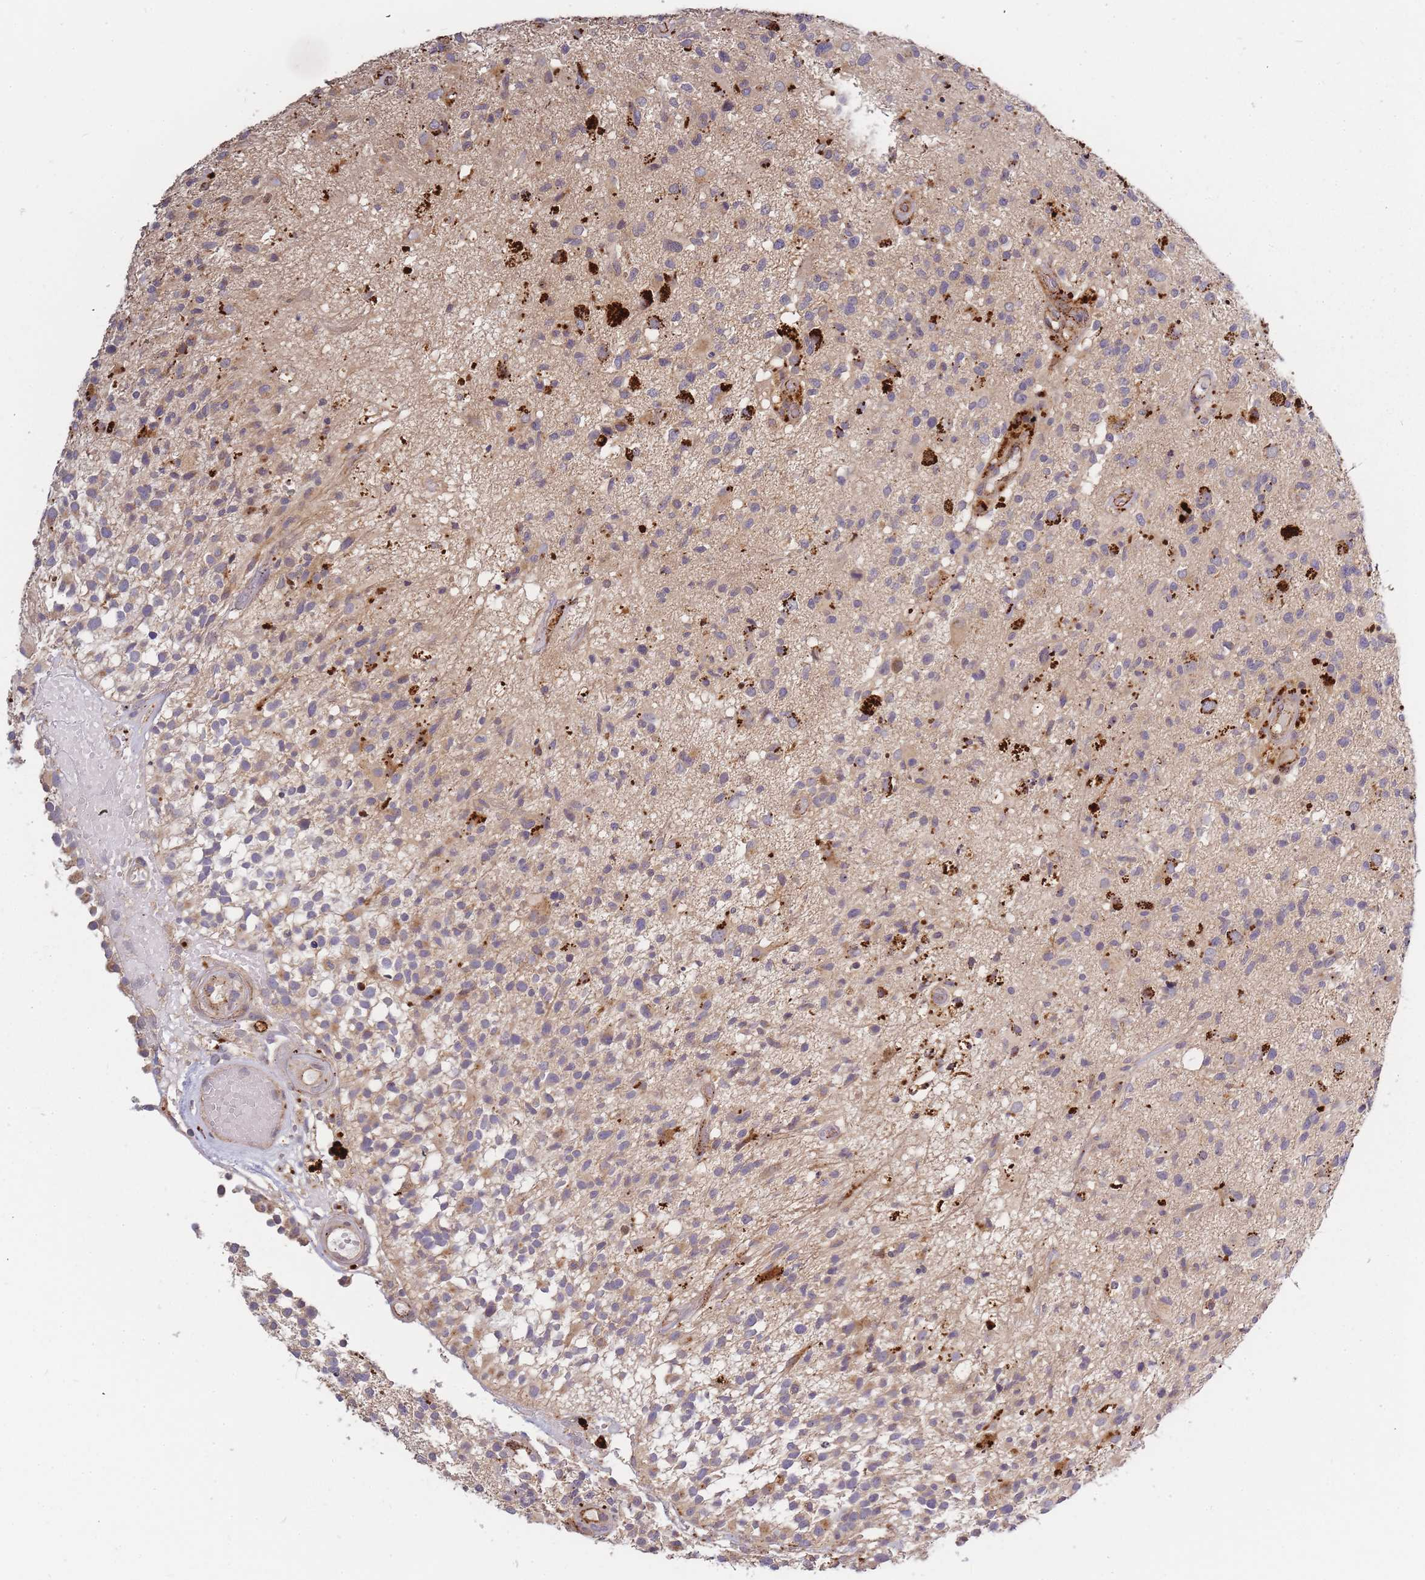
{"staining": {"intensity": "weak", "quantity": "<25%", "location": "cytoplasmic/membranous"}, "tissue": "glioma", "cell_type": "Tumor cells", "image_type": "cancer", "snomed": [{"axis": "morphology", "description": "Glioma, malignant, High grade"}, {"axis": "morphology", "description": "Glioblastoma, NOS"}, {"axis": "topography", "description": "Brain"}], "caption": "Immunohistochemistry (IHC) micrograph of neoplastic tissue: human malignant glioma (high-grade) stained with DAB (3,3'-diaminobenzidine) shows no significant protein positivity in tumor cells. The staining is performed using DAB brown chromogen with nuclei counter-stained in using hematoxylin.", "gene": "ATG5", "patient": {"sex": "male", "age": 60}}